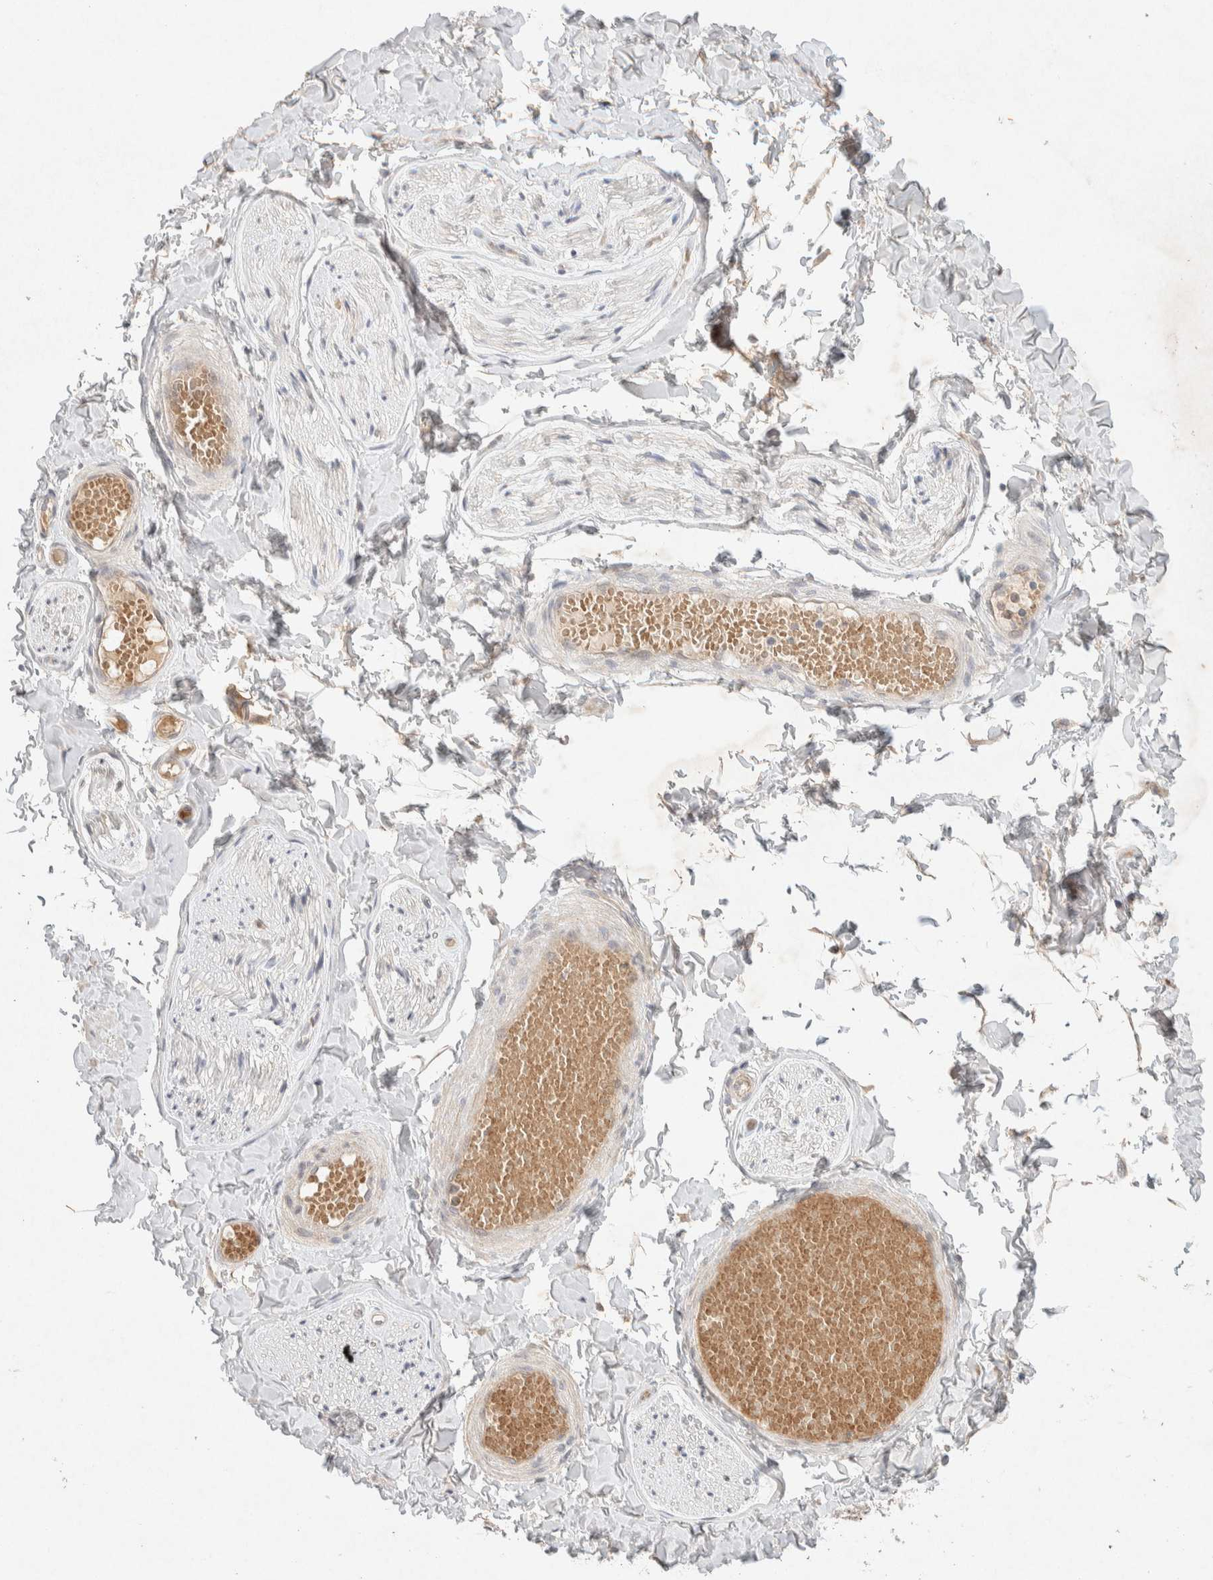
{"staining": {"intensity": "negative", "quantity": "none", "location": "none"}, "tissue": "adipose tissue", "cell_type": "Adipocytes", "image_type": "normal", "snomed": [{"axis": "morphology", "description": "Normal tissue, NOS"}, {"axis": "topography", "description": "Adipose tissue"}, {"axis": "topography", "description": "Vascular tissue"}, {"axis": "topography", "description": "Peripheral nerve tissue"}], "caption": "Human adipose tissue stained for a protein using immunohistochemistry exhibits no staining in adipocytes.", "gene": "GNAI1", "patient": {"sex": "male", "age": 25}}